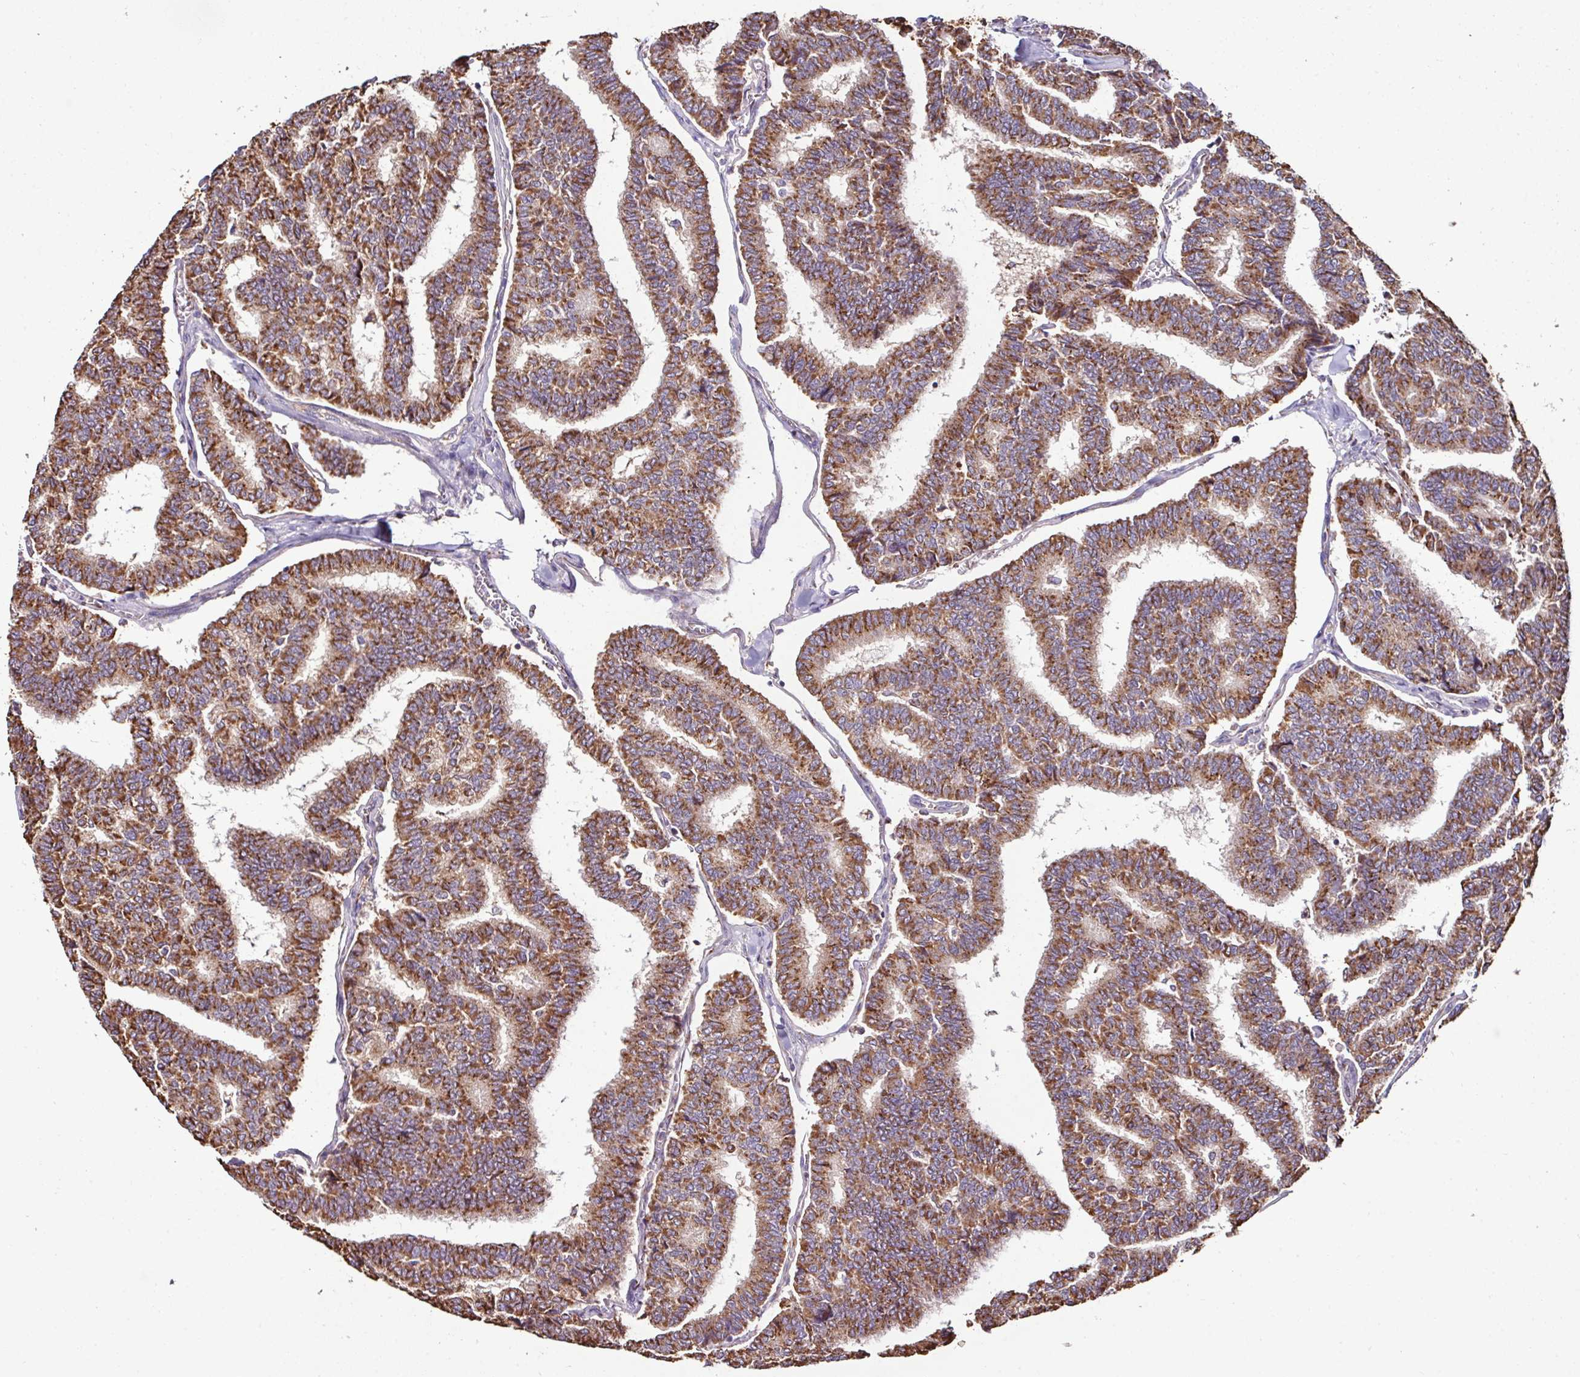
{"staining": {"intensity": "moderate", "quantity": ">75%", "location": "cytoplasmic/membranous"}, "tissue": "thyroid cancer", "cell_type": "Tumor cells", "image_type": "cancer", "snomed": [{"axis": "morphology", "description": "Papillary adenocarcinoma, NOS"}, {"axis": "topography", "description": "Thyroid gland"}], "caption": "Thyroid cancer stained with a brown dye shows moderate cytoplasmic/membranous positive positivity in approximately >75% of tumor cells.", "gene": "CPD", "patient": {"sex": "female", "age": 35}}